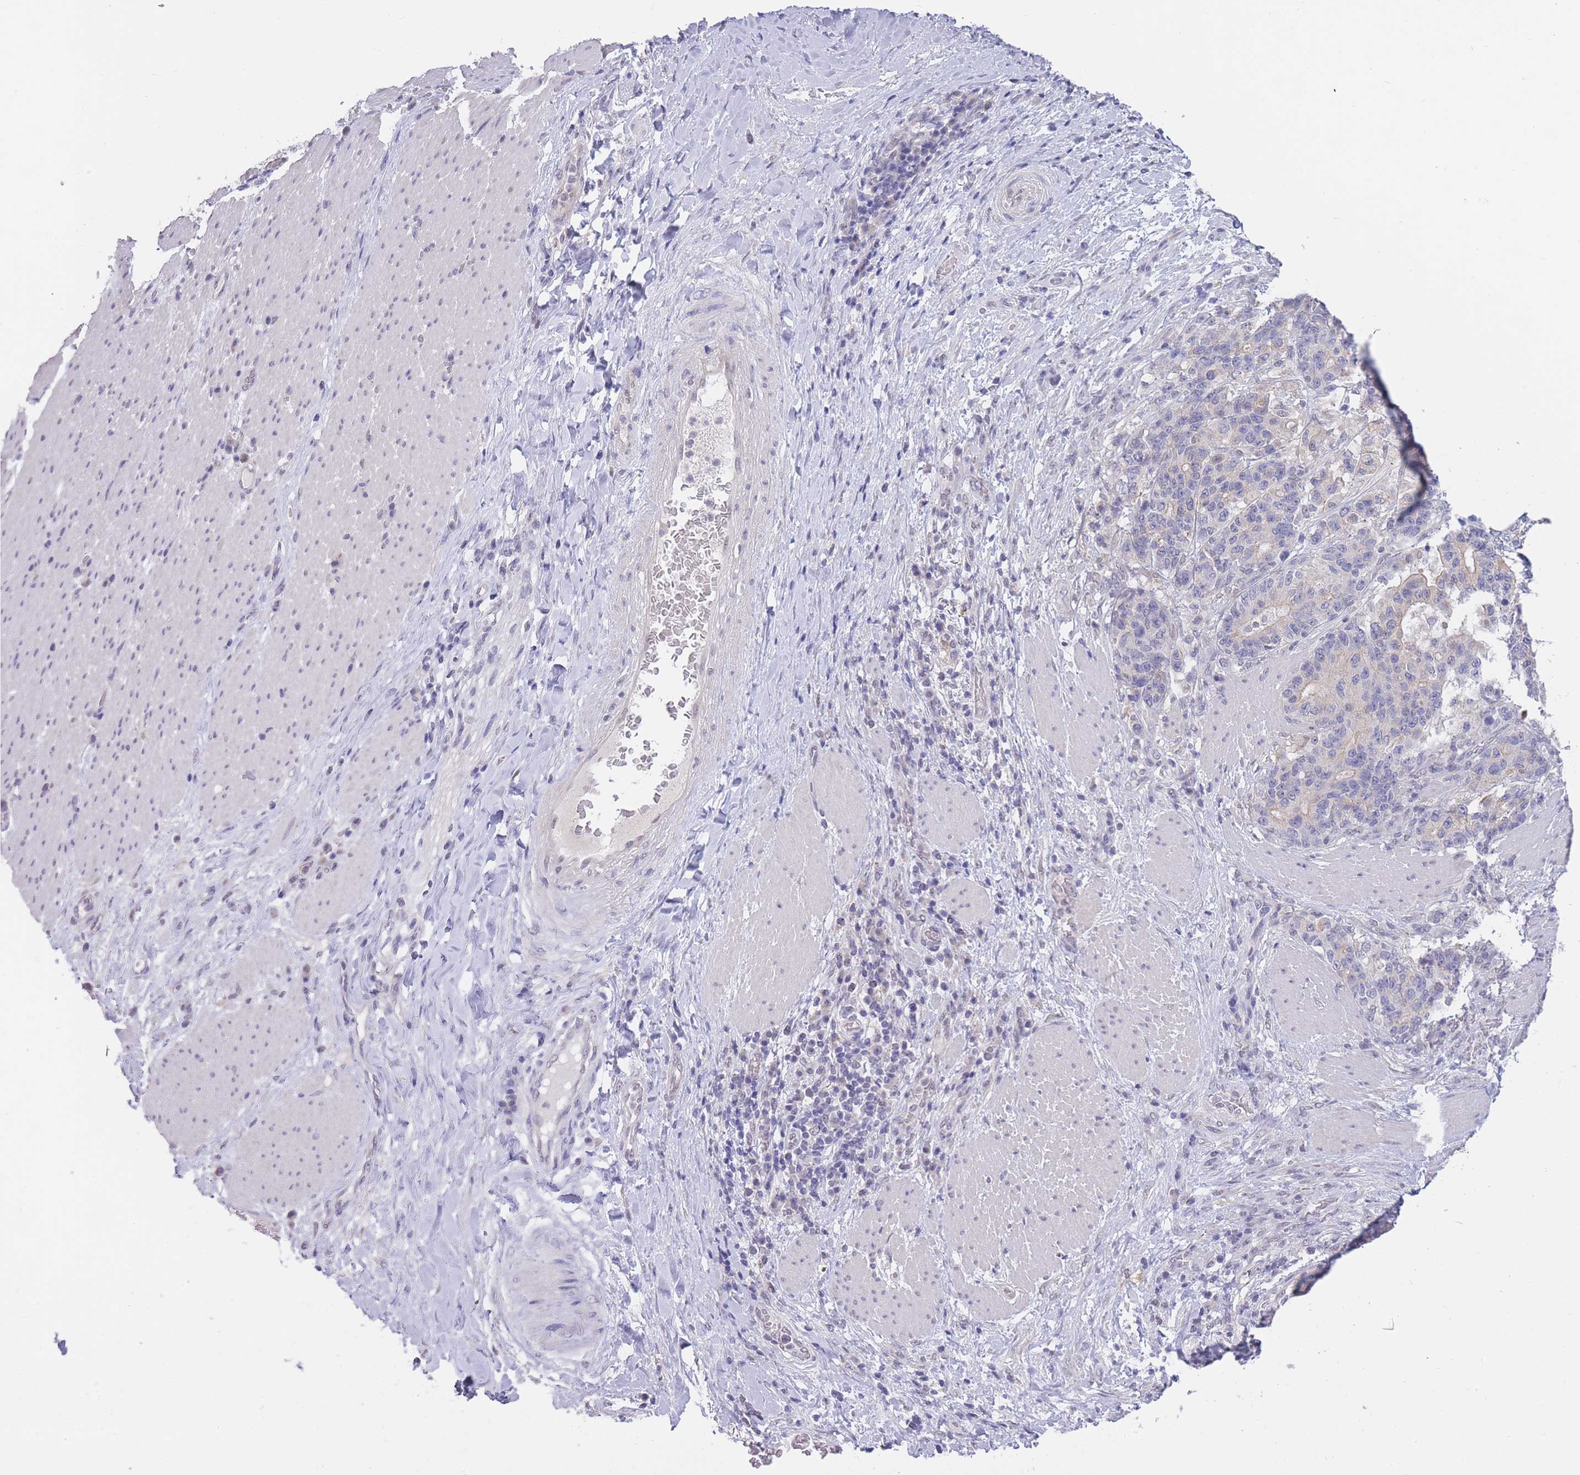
{"staining": {"intensity": "negative", "quantity": "none", "location": "none"}, "tissue": "stomach cancer", "cell_type": "Tumor cells", "image_type": "cancer", "snomed": [{"axis": "morphology", "description": "Normal tissue, NOS"}, {"axis": "morphology", "description": "Adenocarcinoma, NOS"}, {"axis": "topography", "description": "Stomach"}], "caption": "High magnification brightfield microscopy of adenocarcinoma (stomach) stained with DAB (brown) and counterstained with hematoxylin (blue): tumor cells show no significant positivity.", "gene": "GOLGA6L25", "patient": {"sex": "female", "age": 64}}